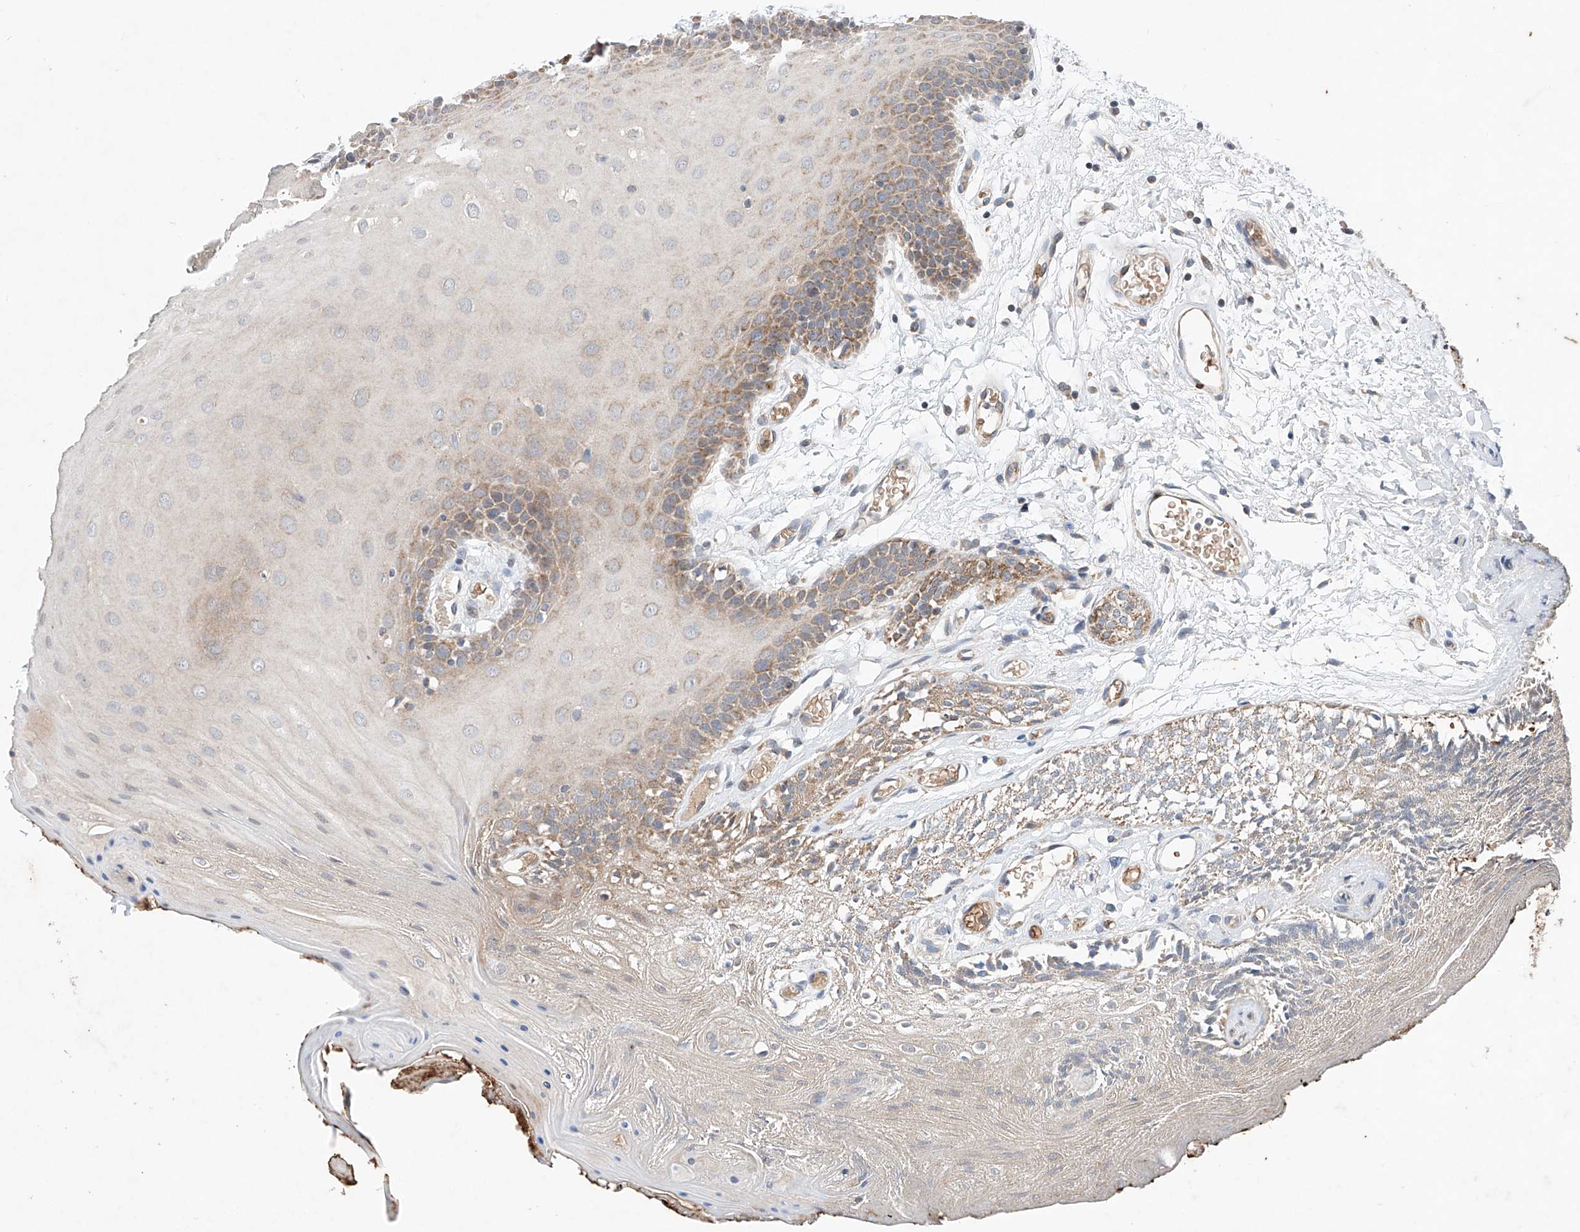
{"staining": {"intensity": "moderate", "quantity": "<25%", "location": "cytoplasmic/membranous"}, "tissue": "oral mucosa", "cell_type": "Squamous epithelial cells", "image_type": "normal", "snomed": [{"axis": "morphology", "description": "Normal tissue, NOS"}, {"axis": "morphology", "description": "Squamous cell carcinoma, NOS"}, {"axis": "topography", "description": "Skeletal muscle"}, {"axis": "topography", "description": "Oral tissue"}, {"axis": "topography", "description": "Salivary gland"}, {"axis": "topography", "description": "Head-Neck"}], "caption": "Squamous epithelial cells display low levels of moderate cytoplasmic/membranous expression in approximately <25% of cells in normal human oral mucosa. (DAB (3,3'-diaminobenzidine) = brown stain, brightfield microscopy at high magnification).", "gene": "FASTK", "patient": {"sex": "male", "age": 54}}